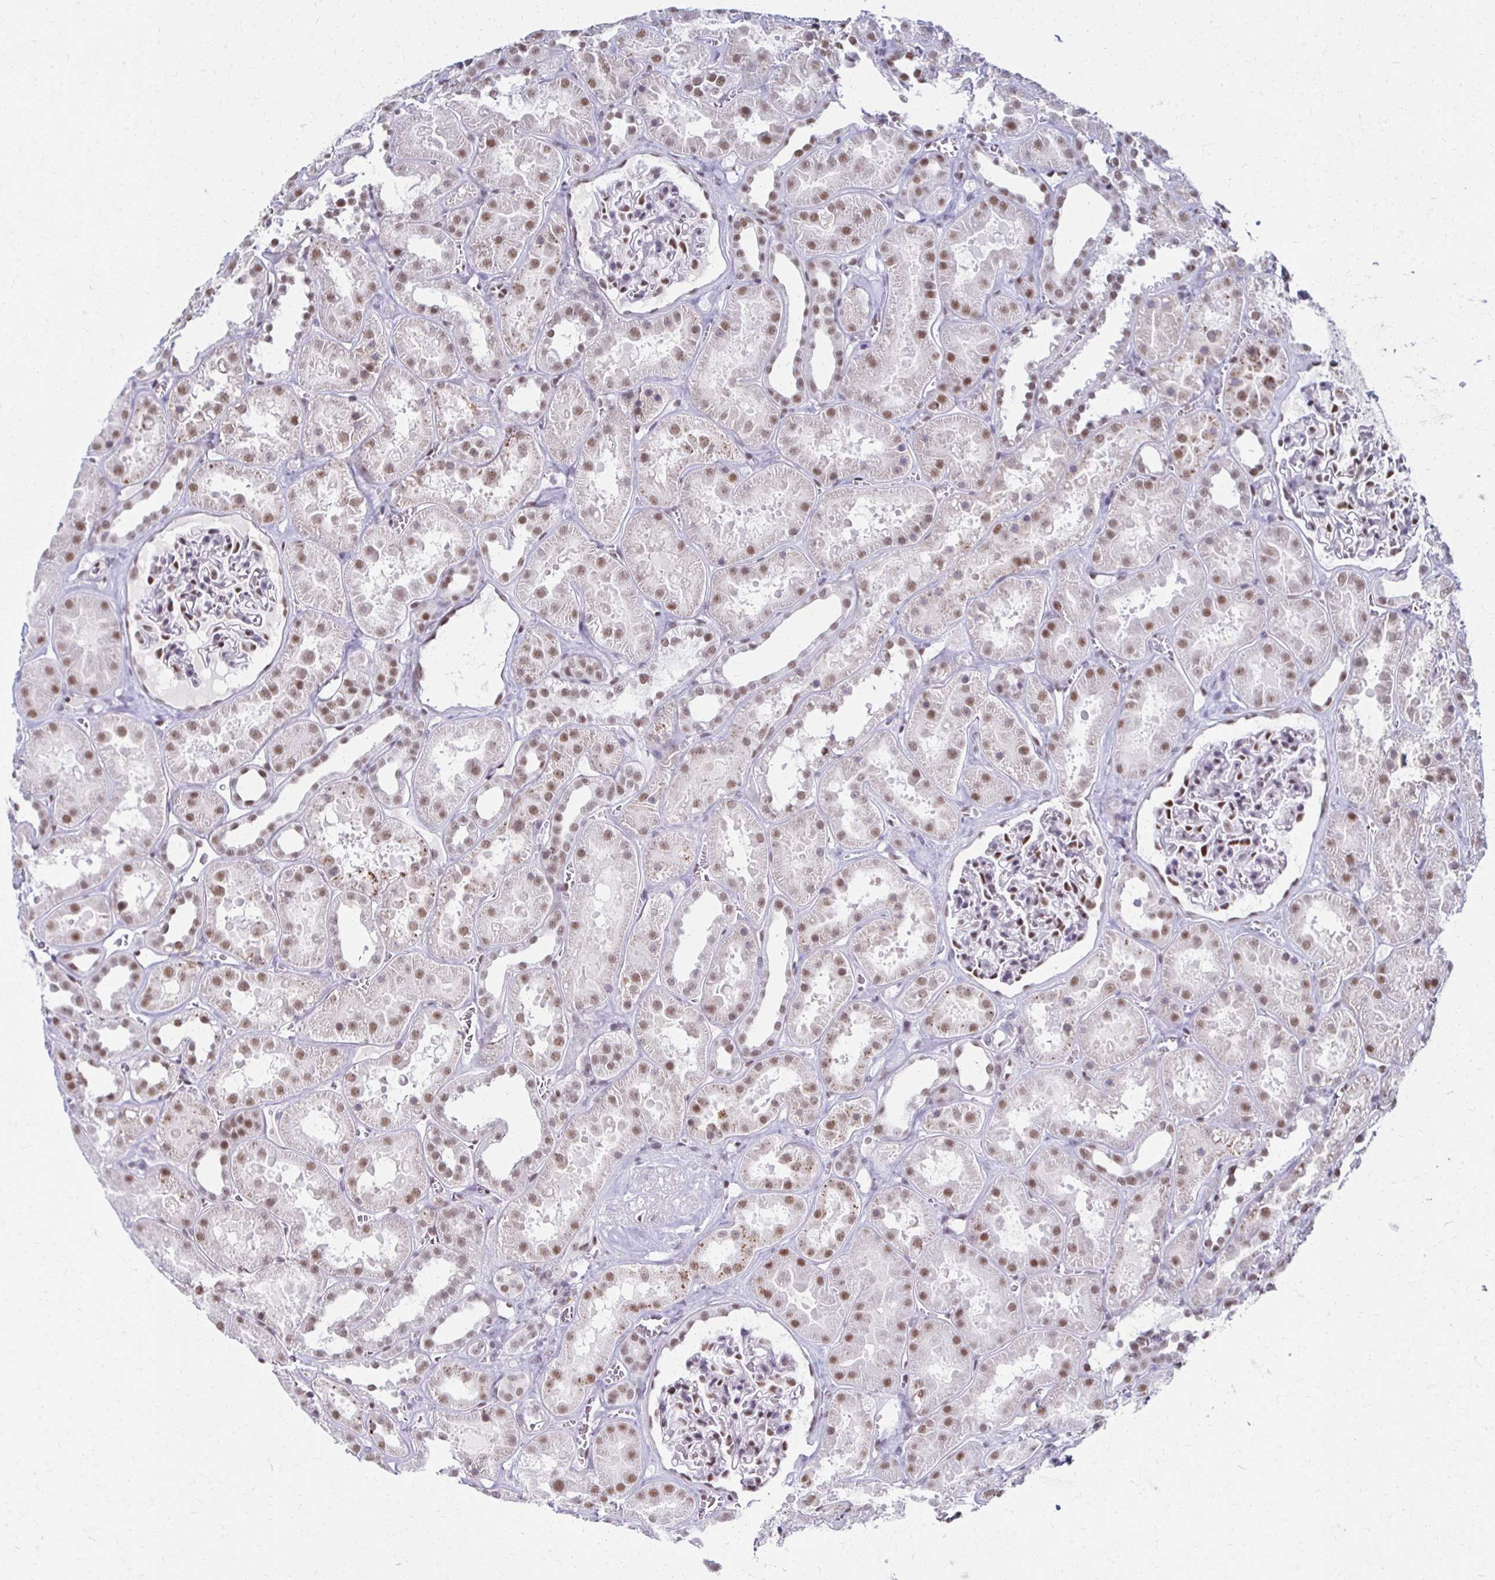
{"staining": {"intensity": "weak", "quantity": "25%-75%", "location": "nuclear"}, "tissue": "kidney", "cell_type": "Cells in glomeruli", "image_type": "normal", "snomed": [{"axis": "morphology", "description": "Normal tissue, NOS"}, {"axis": "topography", "description": "Kidney"}], "caption": "An immunohistochemistry histopathology image of benign tissue is shown. Protein staining in brown labels weak nuclear positivity in kidney within cells in glomeruli. (DAB IHC with brightfield microscopy, high magnification).", "gene": "IRF7", "patient": {"sex": "female", "age": 41}}